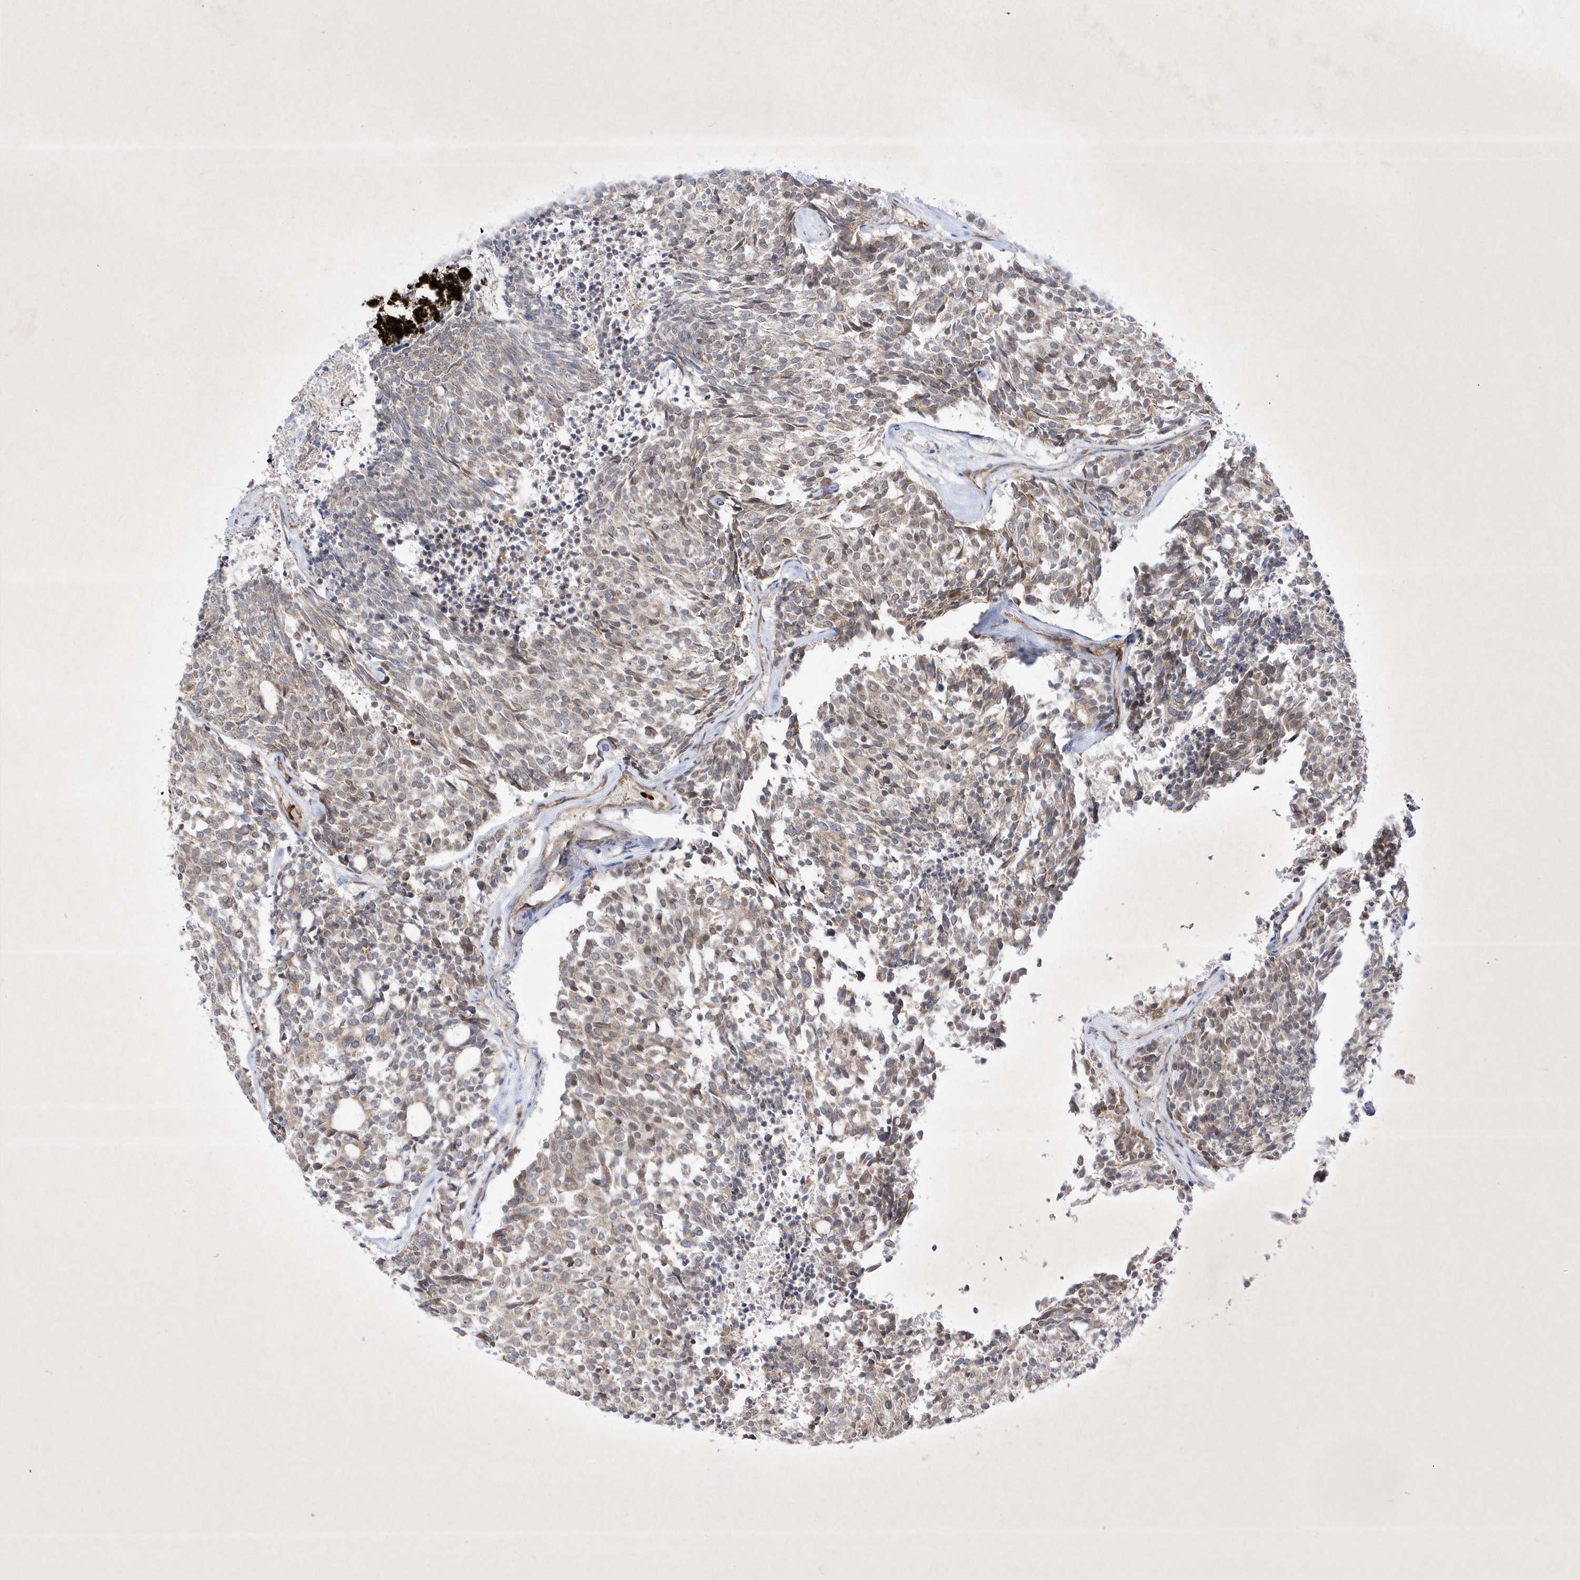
{"staining": {"intensity": "moderate", "quantity": ">75%", "location": "cytoplasmic/membranous"}, "tissue": "carcinoid", "cell_type": "Tumor cells", "image_type": "cancer", "snomed": [{"axis": "morphology", "description": "Carcinoid, malignant, NOS"}, {"axis": "topography", "description": "Pancreas"}], "caption": "Human carcinoid stained with a brown dye reveals moderate cytoplasmic/membranous positive positivity in about >75% of tumor cells.", "gene": "OPA1", "patient": {"sex": "female", "age": 54}}